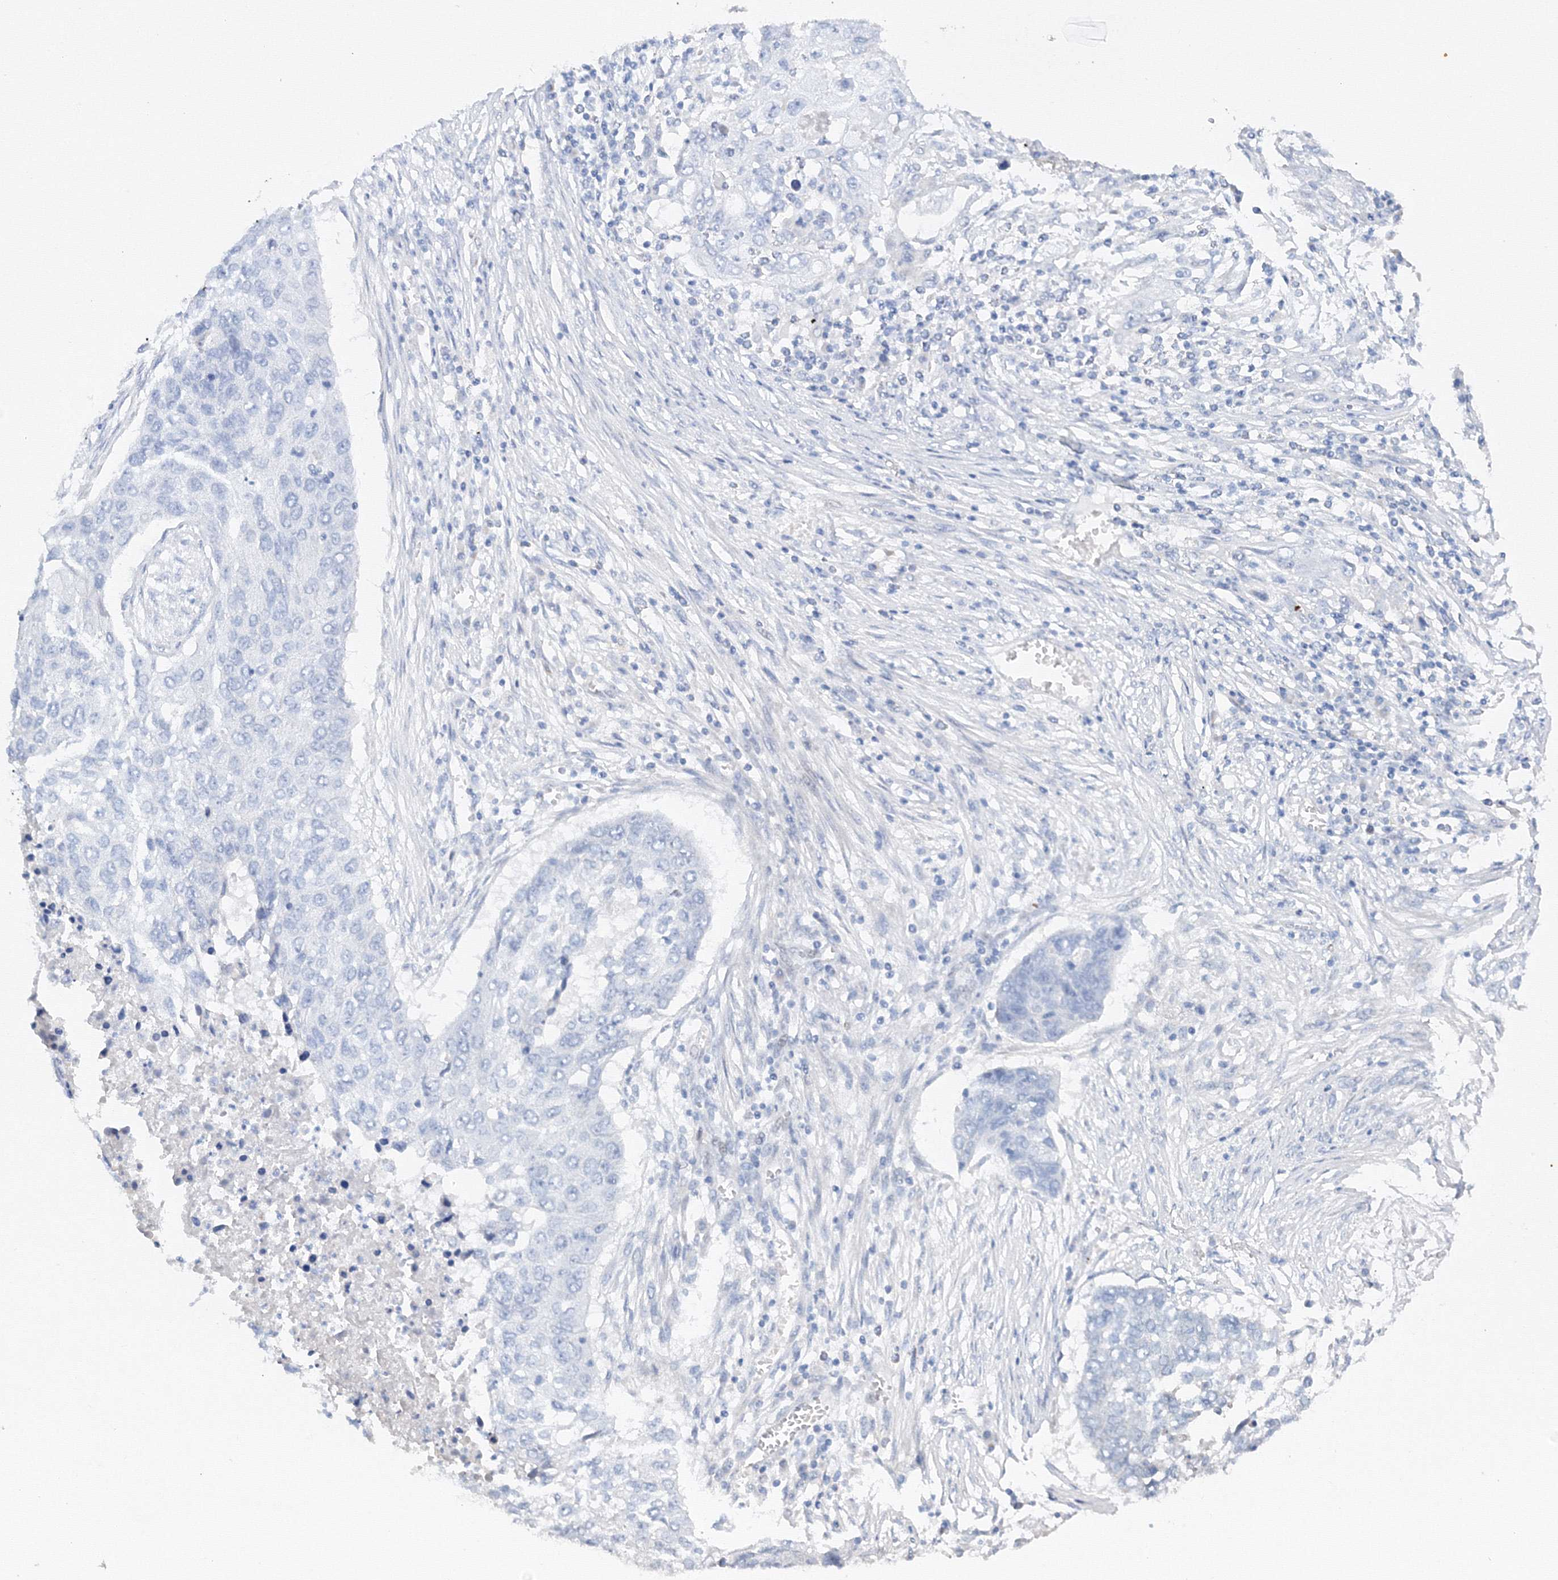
{"staining": {"intensity": "negative", "quantity": "none", "location": "none"}, "tissue": "lung cancer", "cell_type": "Tumor cells", "image_type": "cancer", "snomed": [{"axis": "morphology", "description": "Squamous cell carcinoma, NOS"}, {"axis": "topography", "description": "Lung"}], "caption": "Tumor cells are negative for brown protein staining in lung cancer (squamous cell carcinoma). The staining is performed using DAB (3,3'-diaminobenzidine) brown chromogen with nuclei counter-stained in using hematoxylin.", "gene": "TAMM41", "patient": {"sex": "female", "age": 63}}